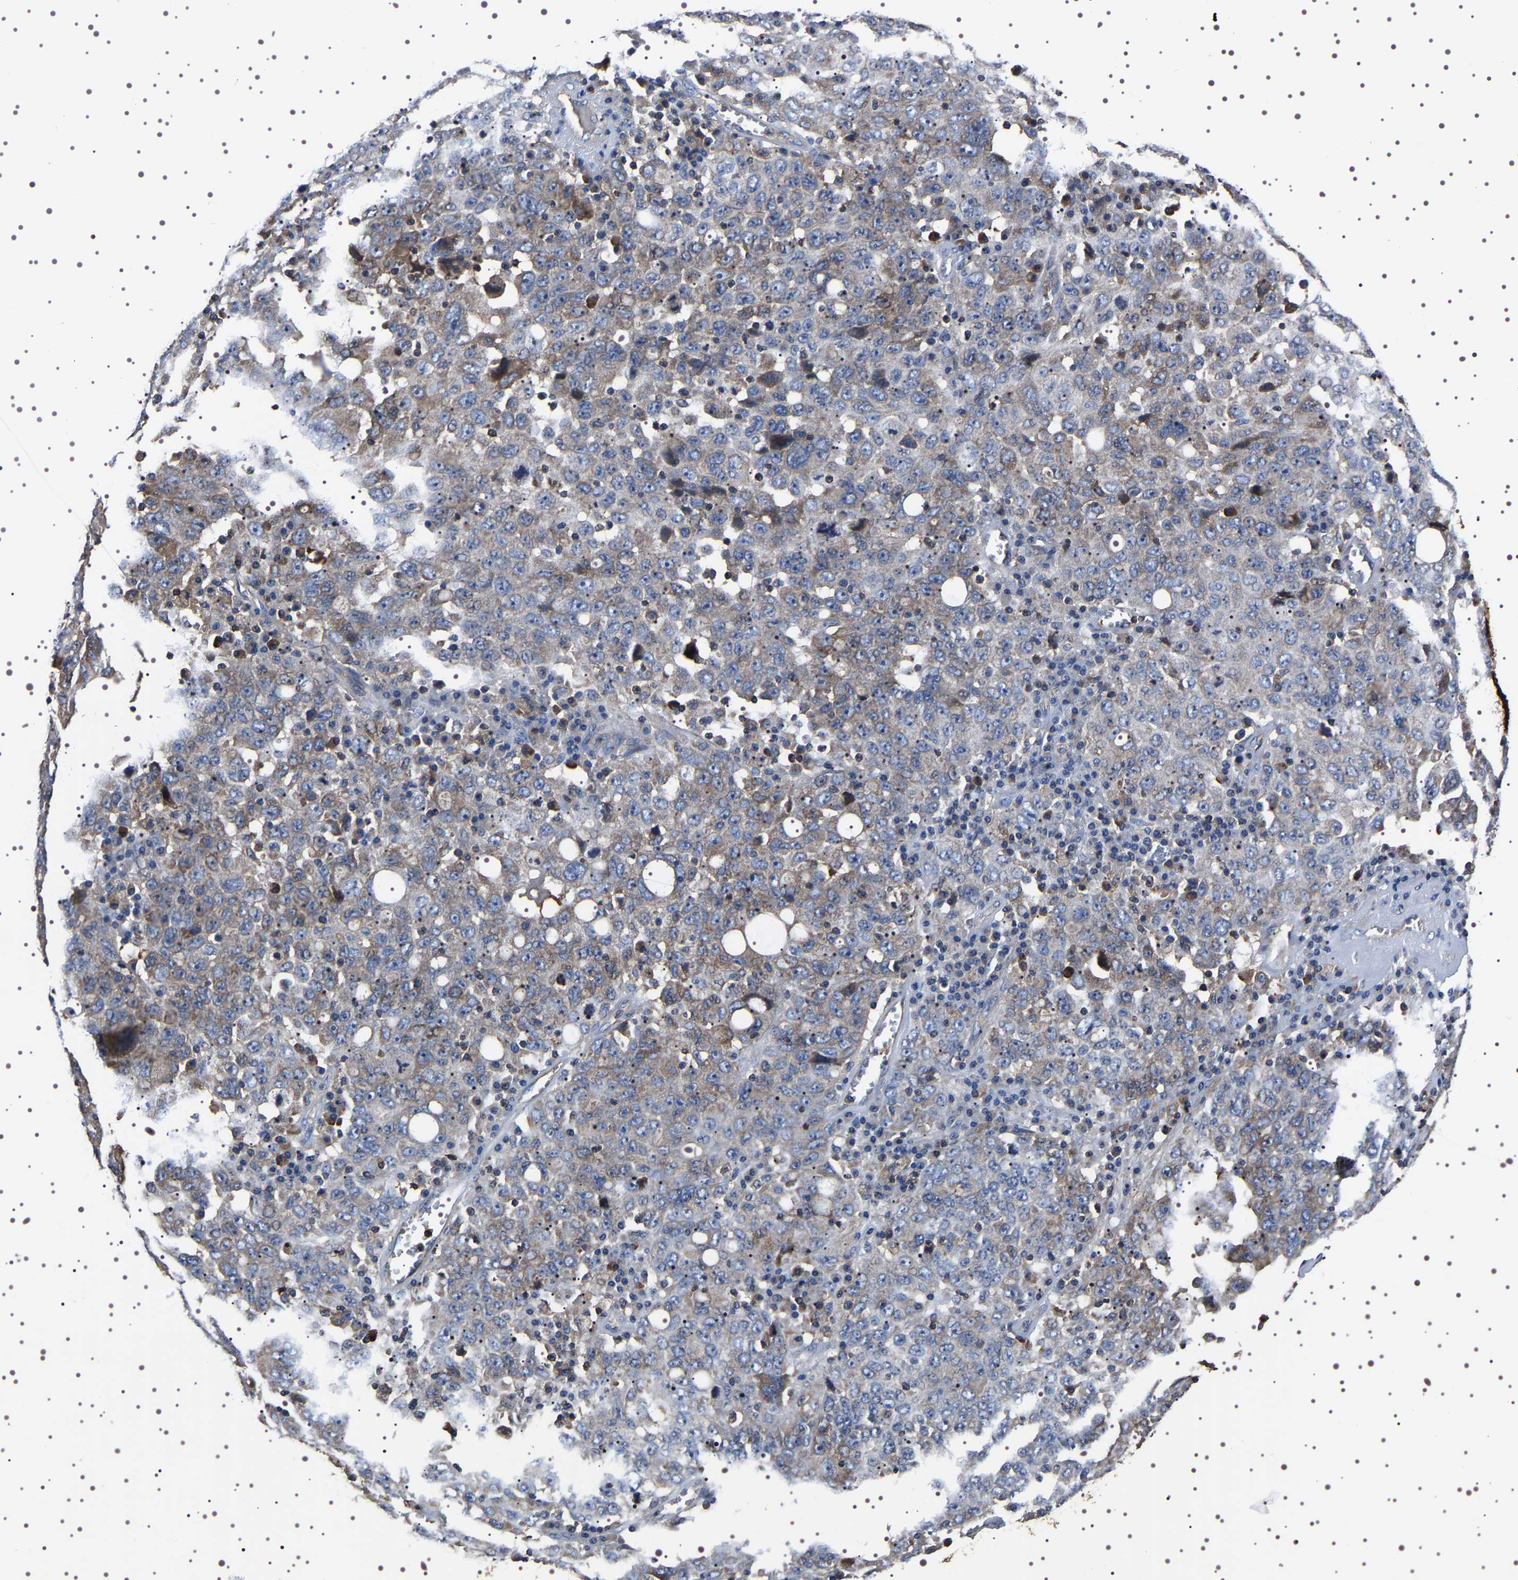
{"staining": {"intensity": "weak", "quantity": "25%-75%", "location": "cytoplasmic/membranous"}, "tissue": "ovarian cancer", "cell_type": "Tumor cells", "image_type": "cancer", "snomed": [{"axis": "morphology", "description": "Carcinoma, endometroid"}, {"axis": "topography", "description": "Ovary"}], "caption": "Immunohistochemical staining of ovarian cancer (endometroid carcinoma) demonstrates low levels of weak cytoplasmic/membranous expression in about 25%-75% of tumor cells. (DAB IHC with brightfield microscopy, high magnification).", "gene": "WDR1", "patient": {"sex": "female", "age": 62}}